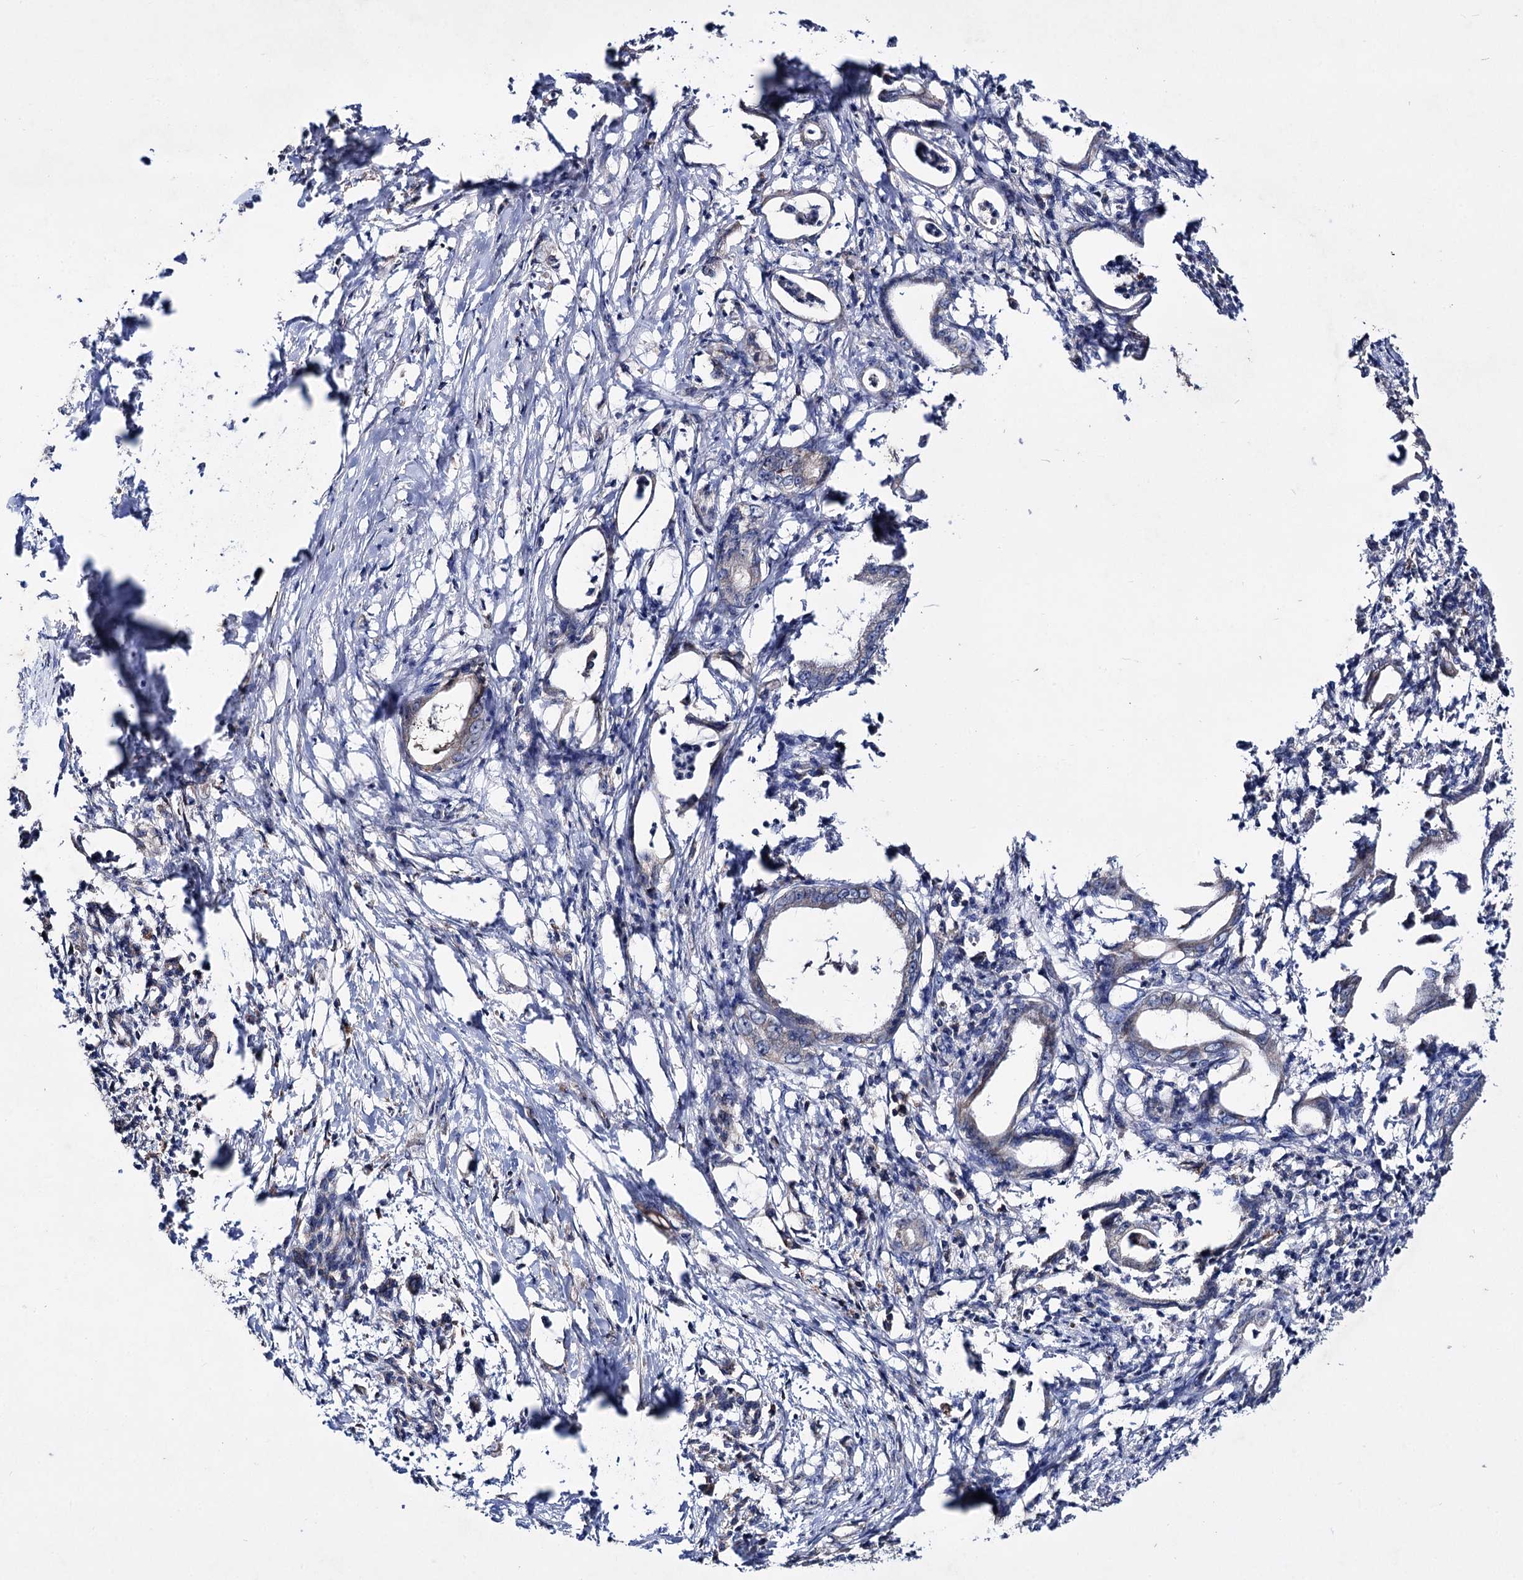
{"staining": {"intensity": "negative", "quantity": "none", "location": "none"}, "tissue": "pancreatic cancer", "cell_type": "Tumor cells", "image_type": "cancer", "snomed": [{"axis": "morphology", "description": "Adenocarcinoma, NOS"}, {"axis": "topography", "description": "Pancreas"}], "caption": "The micrograph displays no significant expression in tumor cells of pancreatic cancer (adenocarcinoma).", "gene": "CLPB", "patient": {"sex": "female", "age": 55}}